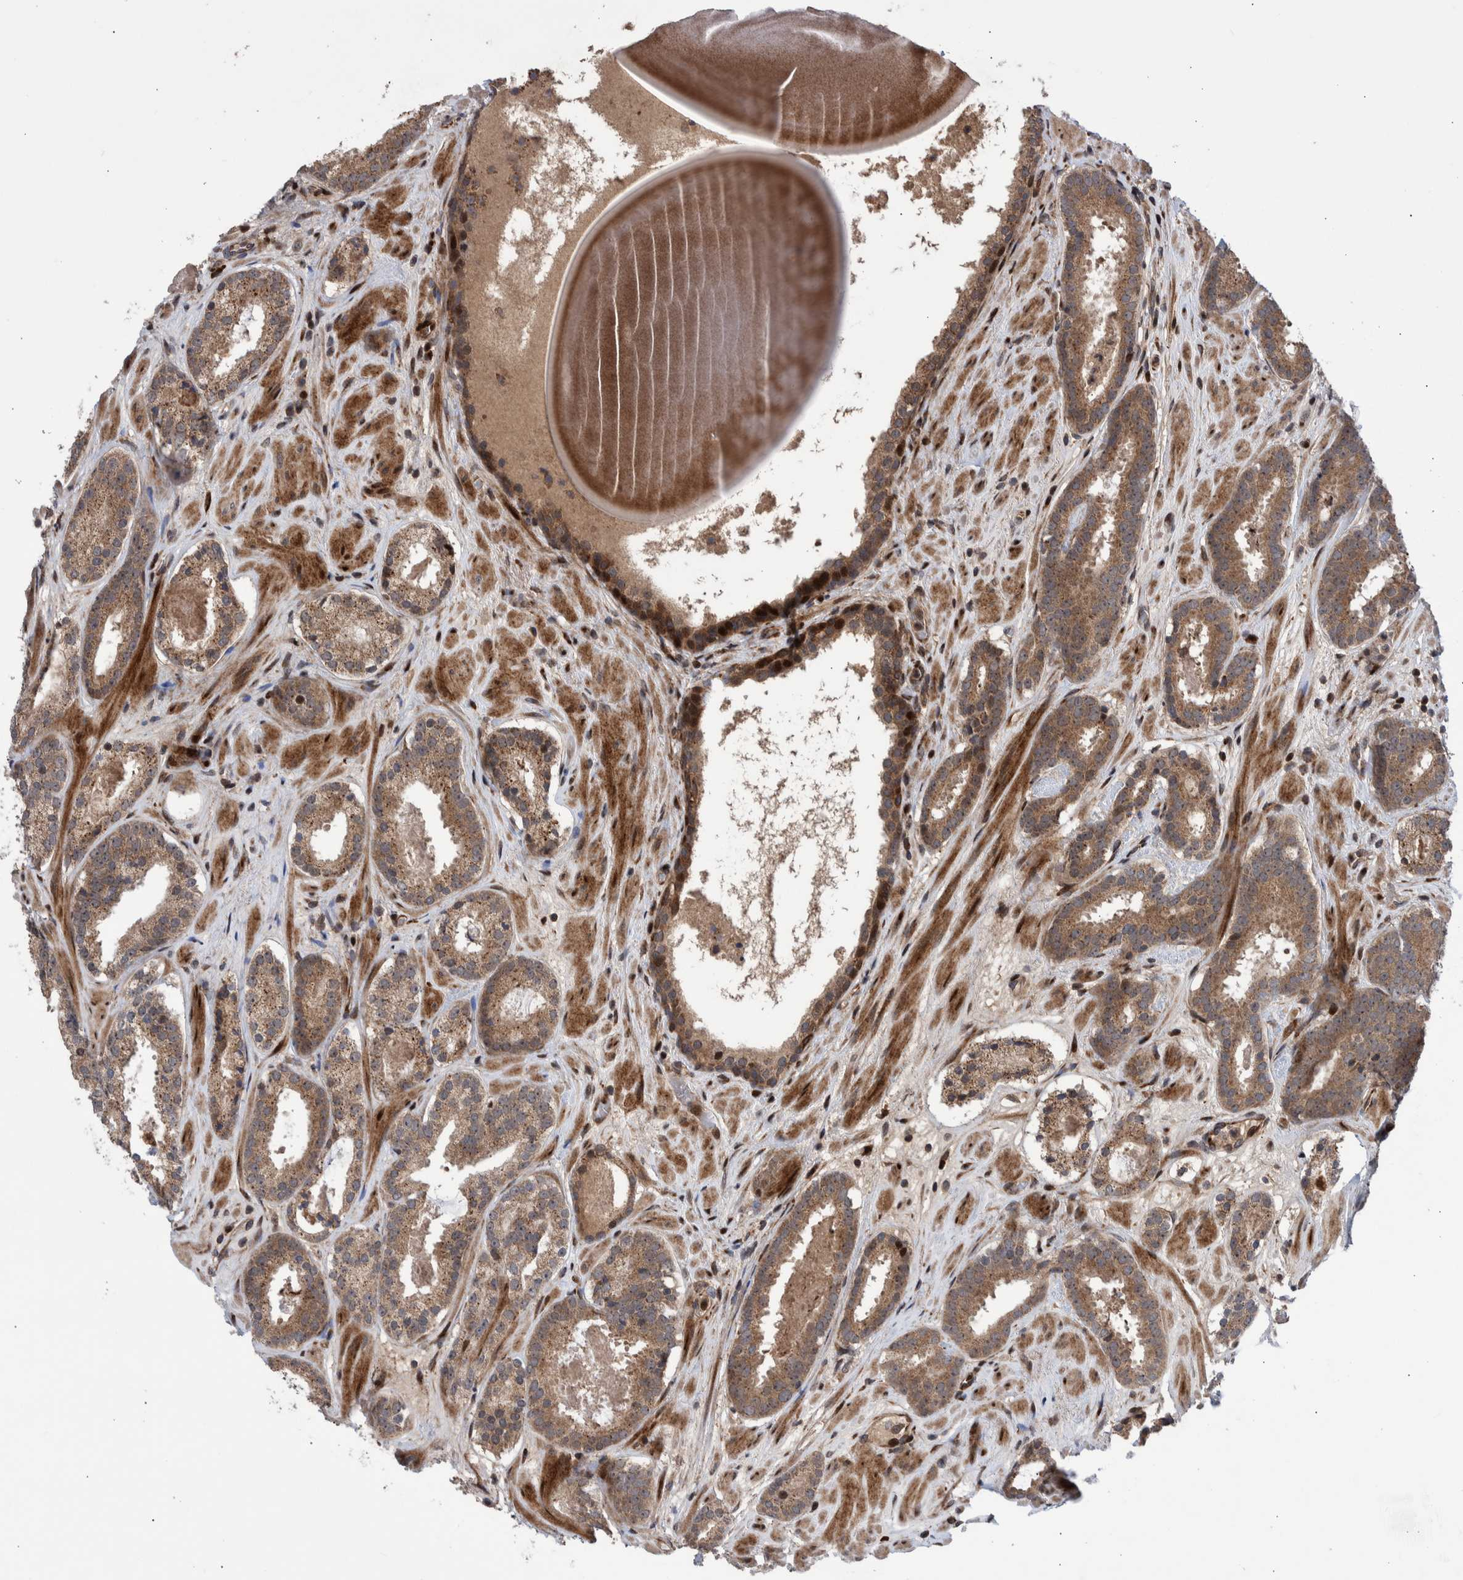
{"staining": {"intensity": "moderate", "quantity": ">75%", "location": "cytoplasmic/membranous"}, "tissue": "prostate cancer", "cell_type": "Tumor cells", "image_type": "cancer", "snomed": [{"axis": "morphology", "description": "Adenocarcinoma, Low grade"}, {"axis": "topography", "description": "Prostate"}], "caption": "Immunohistochemical staining of human low-grade adenocarcinoma (prostate) demonstrates medium levels of moderate cytoplasmic/membranous protein staining in approximately >75% of tumor cells. Ihc stains the protein of interest in brown and the nuclei are stained blue.", "gene": "SHISA6", "patient": {"sex": "male", "age": 69}}